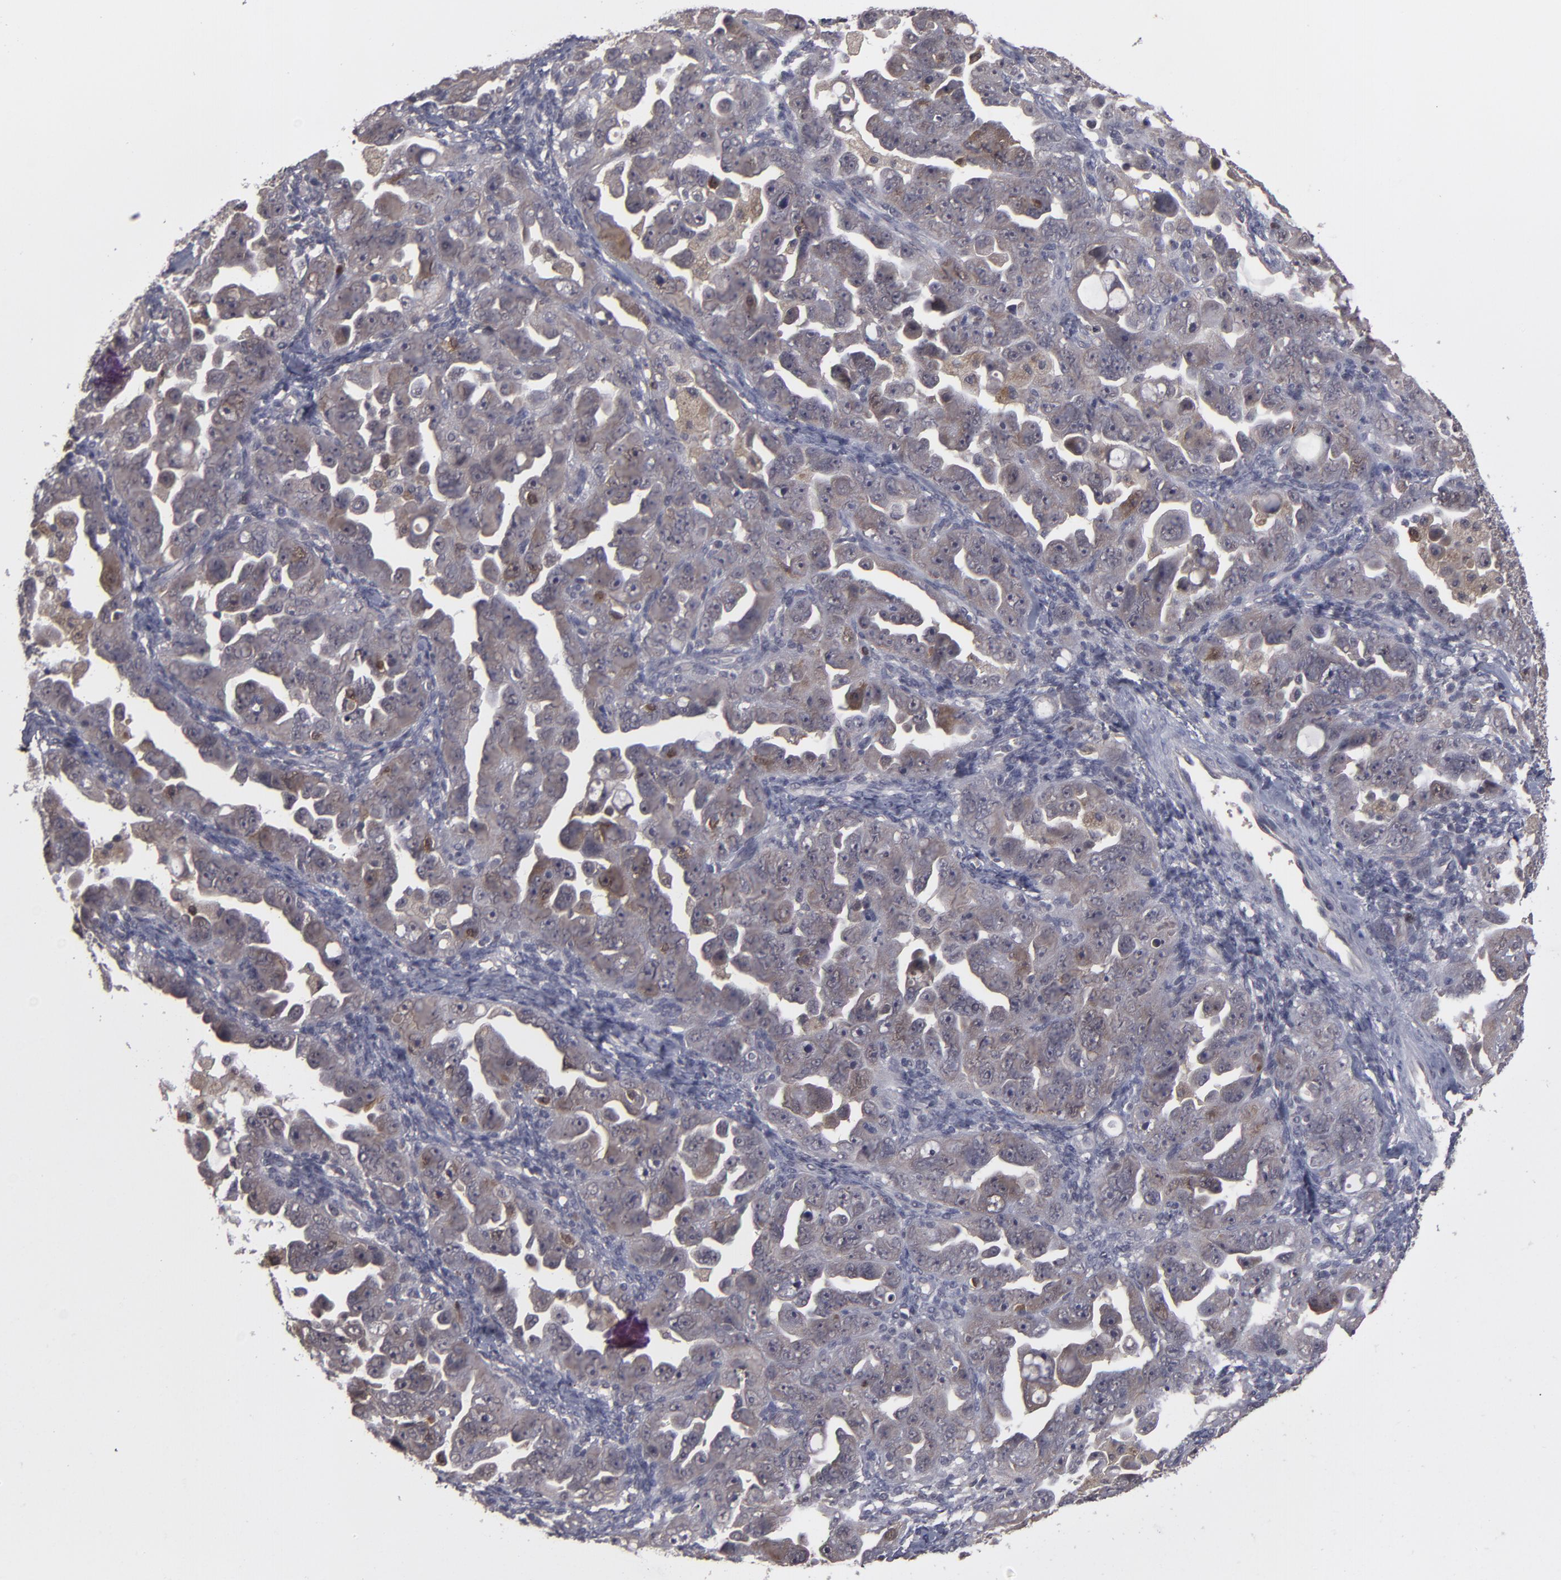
{"staining": {"intensity": "moderate", "quantity": ">75%", "location": "cytoplasmic/membranous"}, "tissue": "ovarian cancer", "cell_type": "Tumor cells", "image_type": "cancer", "snomed": [{"axis": "morphology", "description": "Cystadenocarcinoma, serous, NOS"}, {"axis": "topography", "description": "Ovary"}], "caption": "Human ovarian cancer (serous cystadenocarcinoma) stained with a protein marker demonstrates moderate staining in tumor cells.", "gene": "TYMS", "patient": {"sex": "female", "age": 66}}